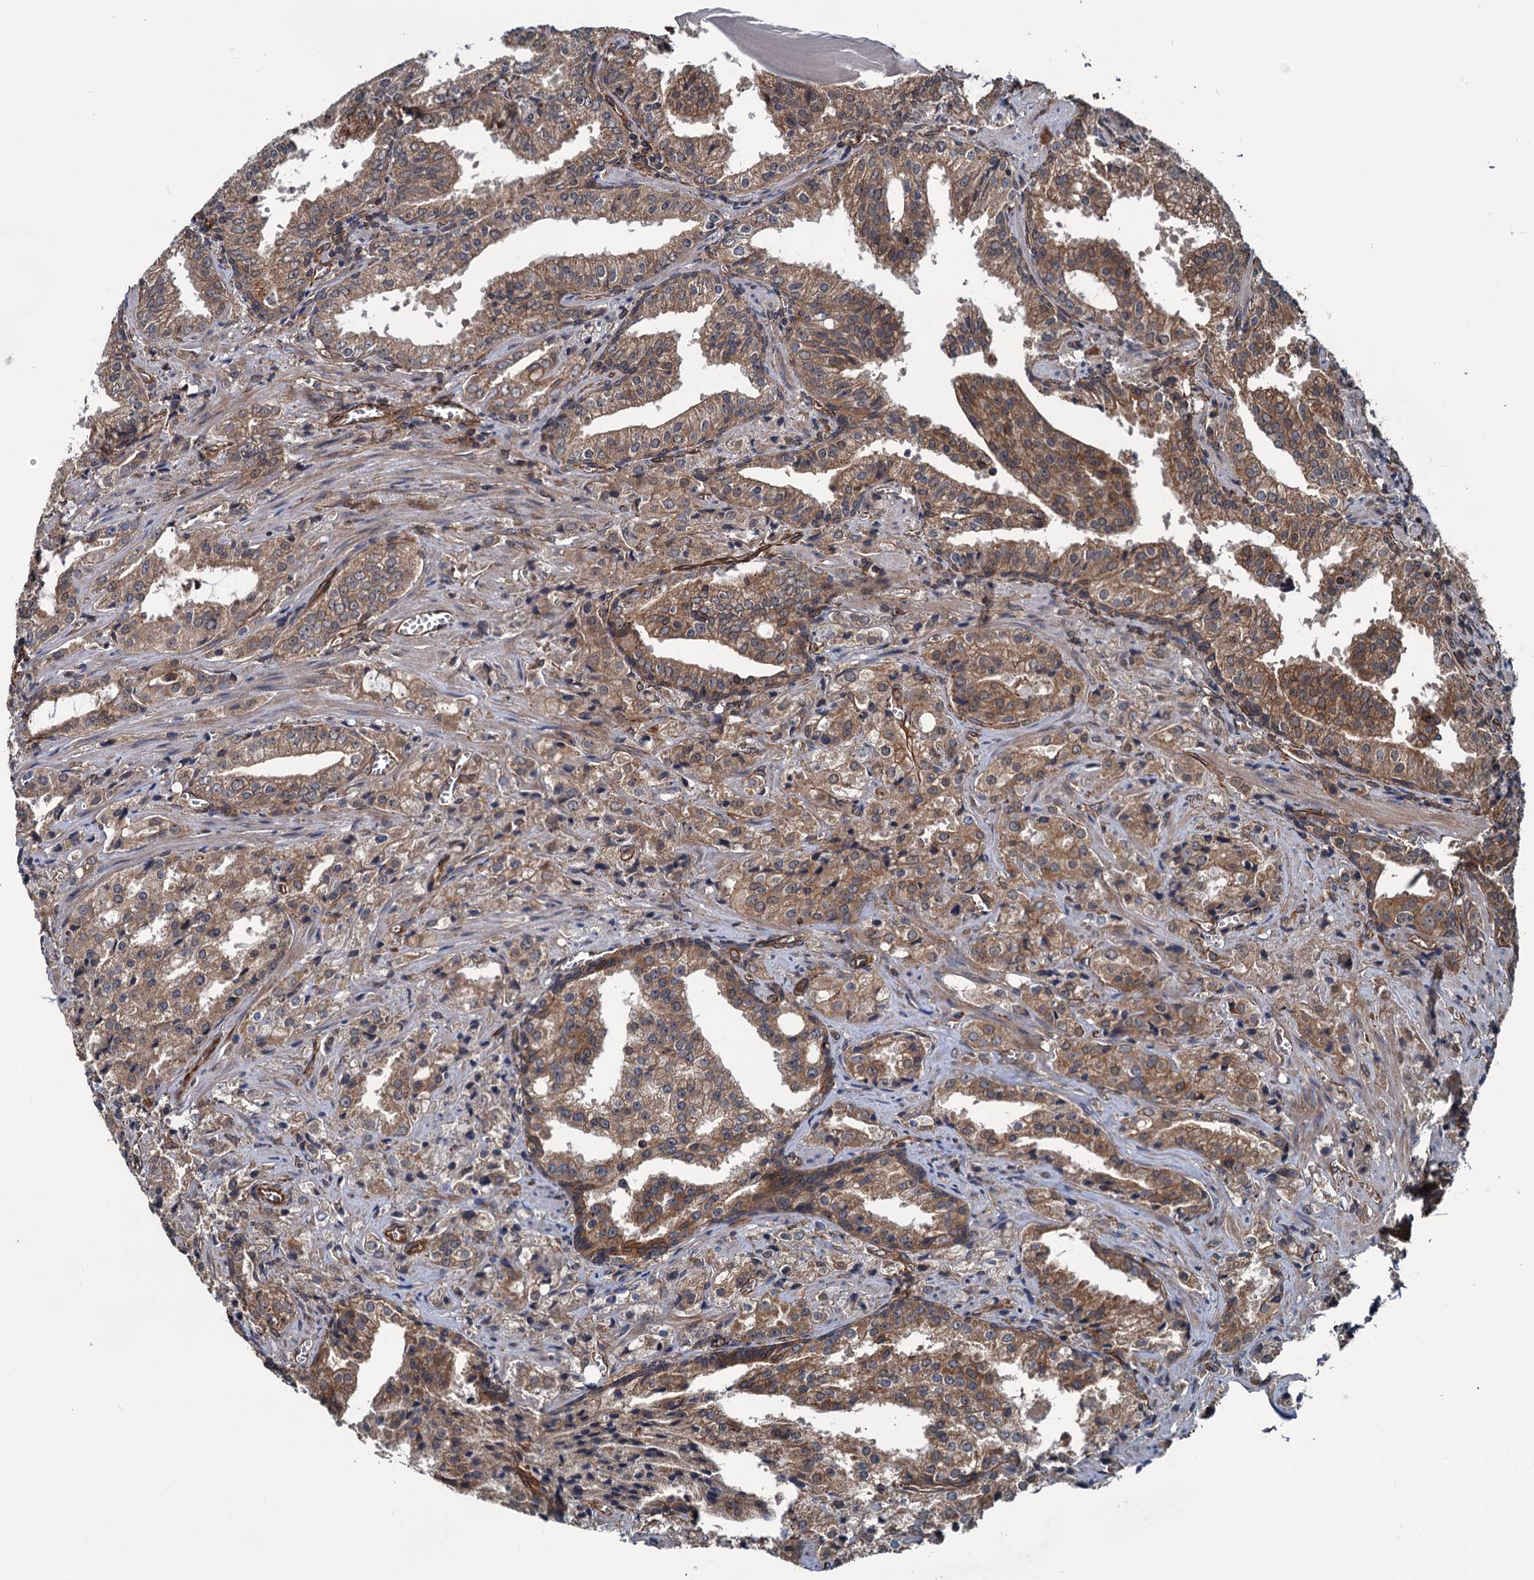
{"staining": {"intensity": "moderate", "quantity": ">75%", "location": "cytoplasmic/membranous"}, "tissue": "prostate cancer", "cell_type": "Tumor cells", "image_type": "cancer", "snomed": [{"axis": "morphology", "description": "Adenocarcinoma, High grade"}, {"axis": "topography", "description": "Prostate"}], "caption": "Prostate cancer (adenocarcinoma (high-grade)) was stained to show a protein in brown. There is medium levels of moderate cytoplasmic/membranous staining in about >75% of tumor cells.", "gene": "ZFYVE19", "patient": {"sex": "male", "age": 68}}